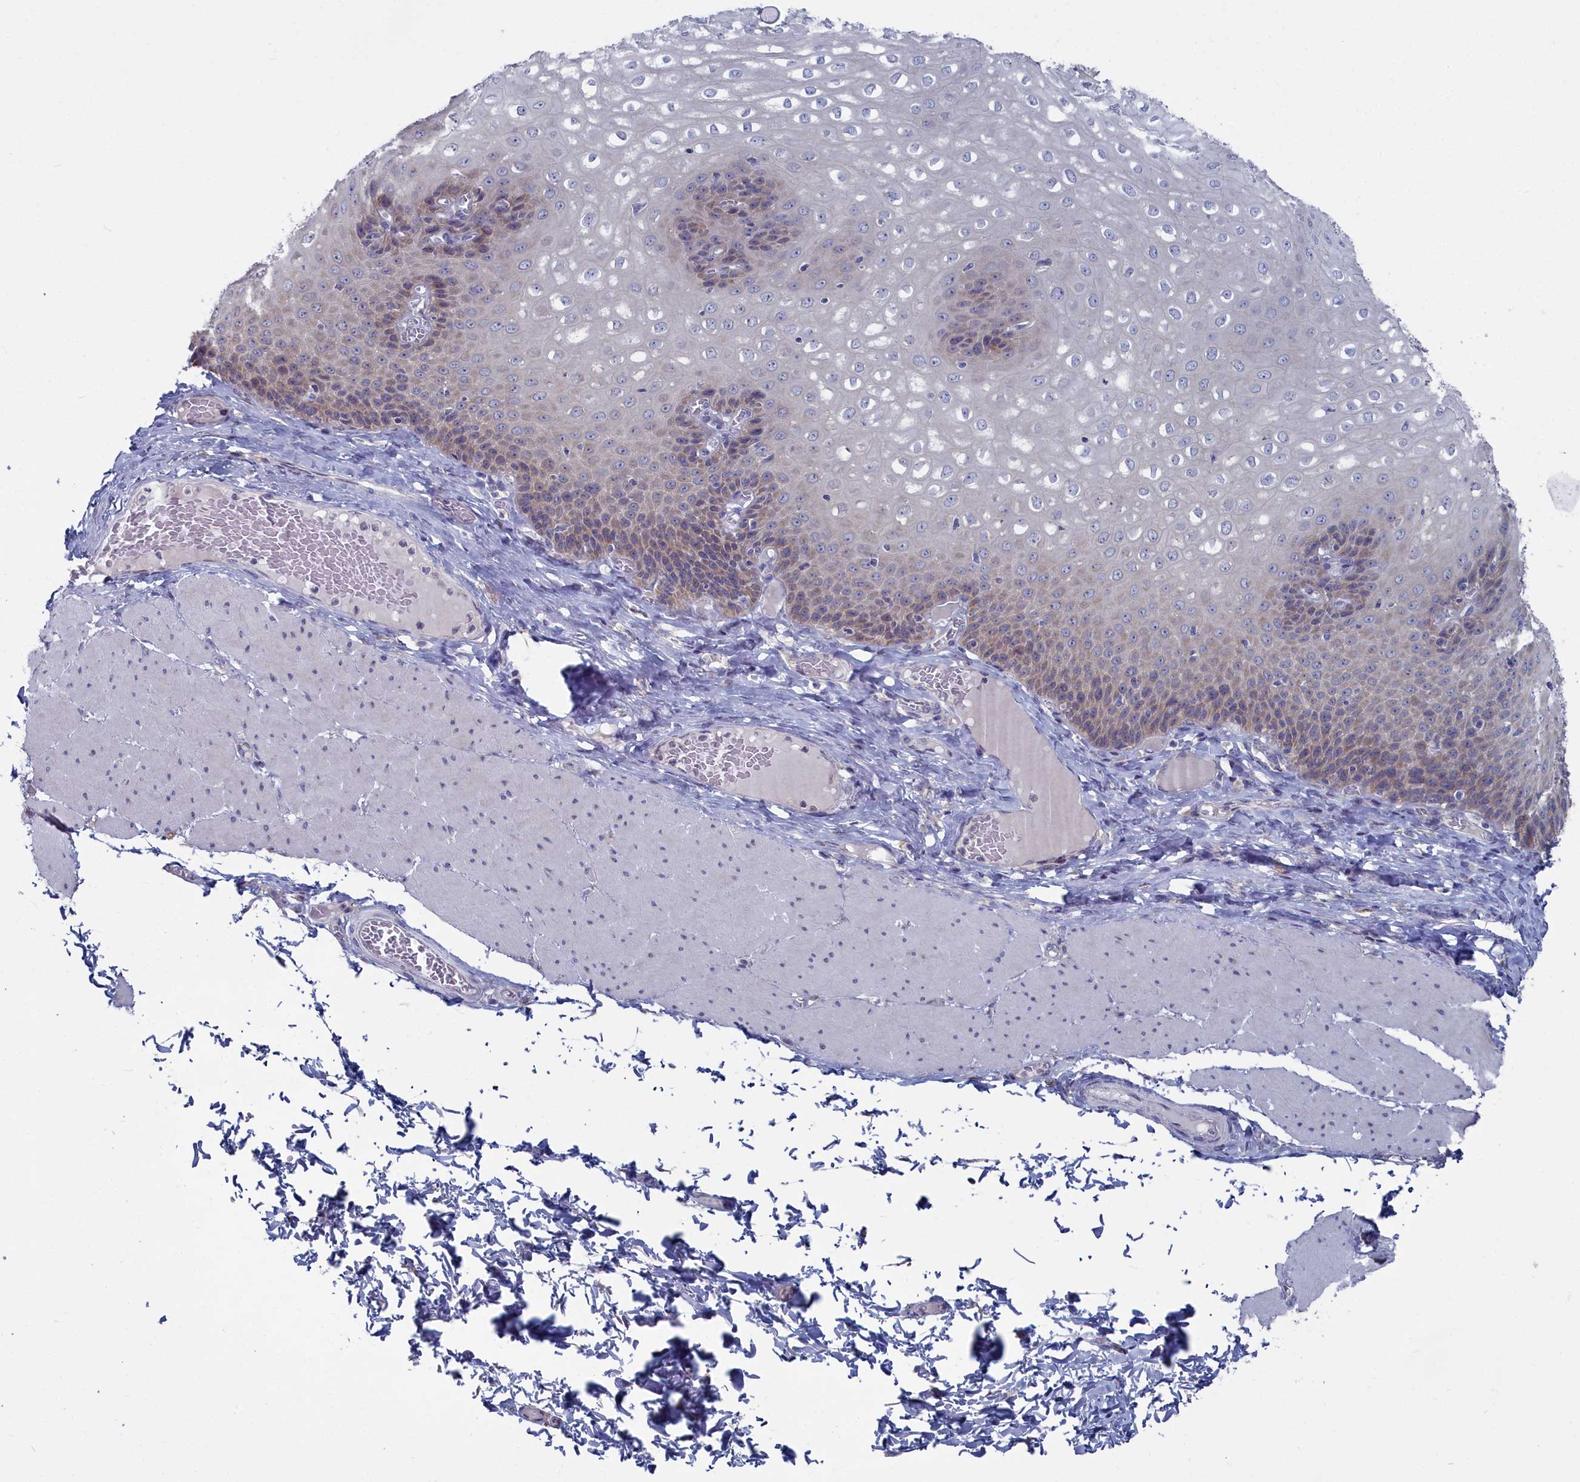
{"staining": {"intensity": "weak", "quantity": "<25%", "location": "cytoplasmic/membranous"}, "tissue": "esophagus", "cell_type": "Squamous epithelial cells", "image_type": "normal", "snomed": [{"axis": "morphology", "description": "Normal tissue, NOS"}, {"axis": "topography", "description": "Esophagus"}], "caption": "Immunohistochemistry micrograph of unremarkable human esophagus stained for a protein (brown), which reveals no positivity in squamous epithelial cells. (Brightfield microscopy of DAB (3,3'-diaminobenzidine) immunohistochemistry (IHC) at high magnification).", "gene": "CCDC149", "patient": {"sex": "male", "age": 60}}